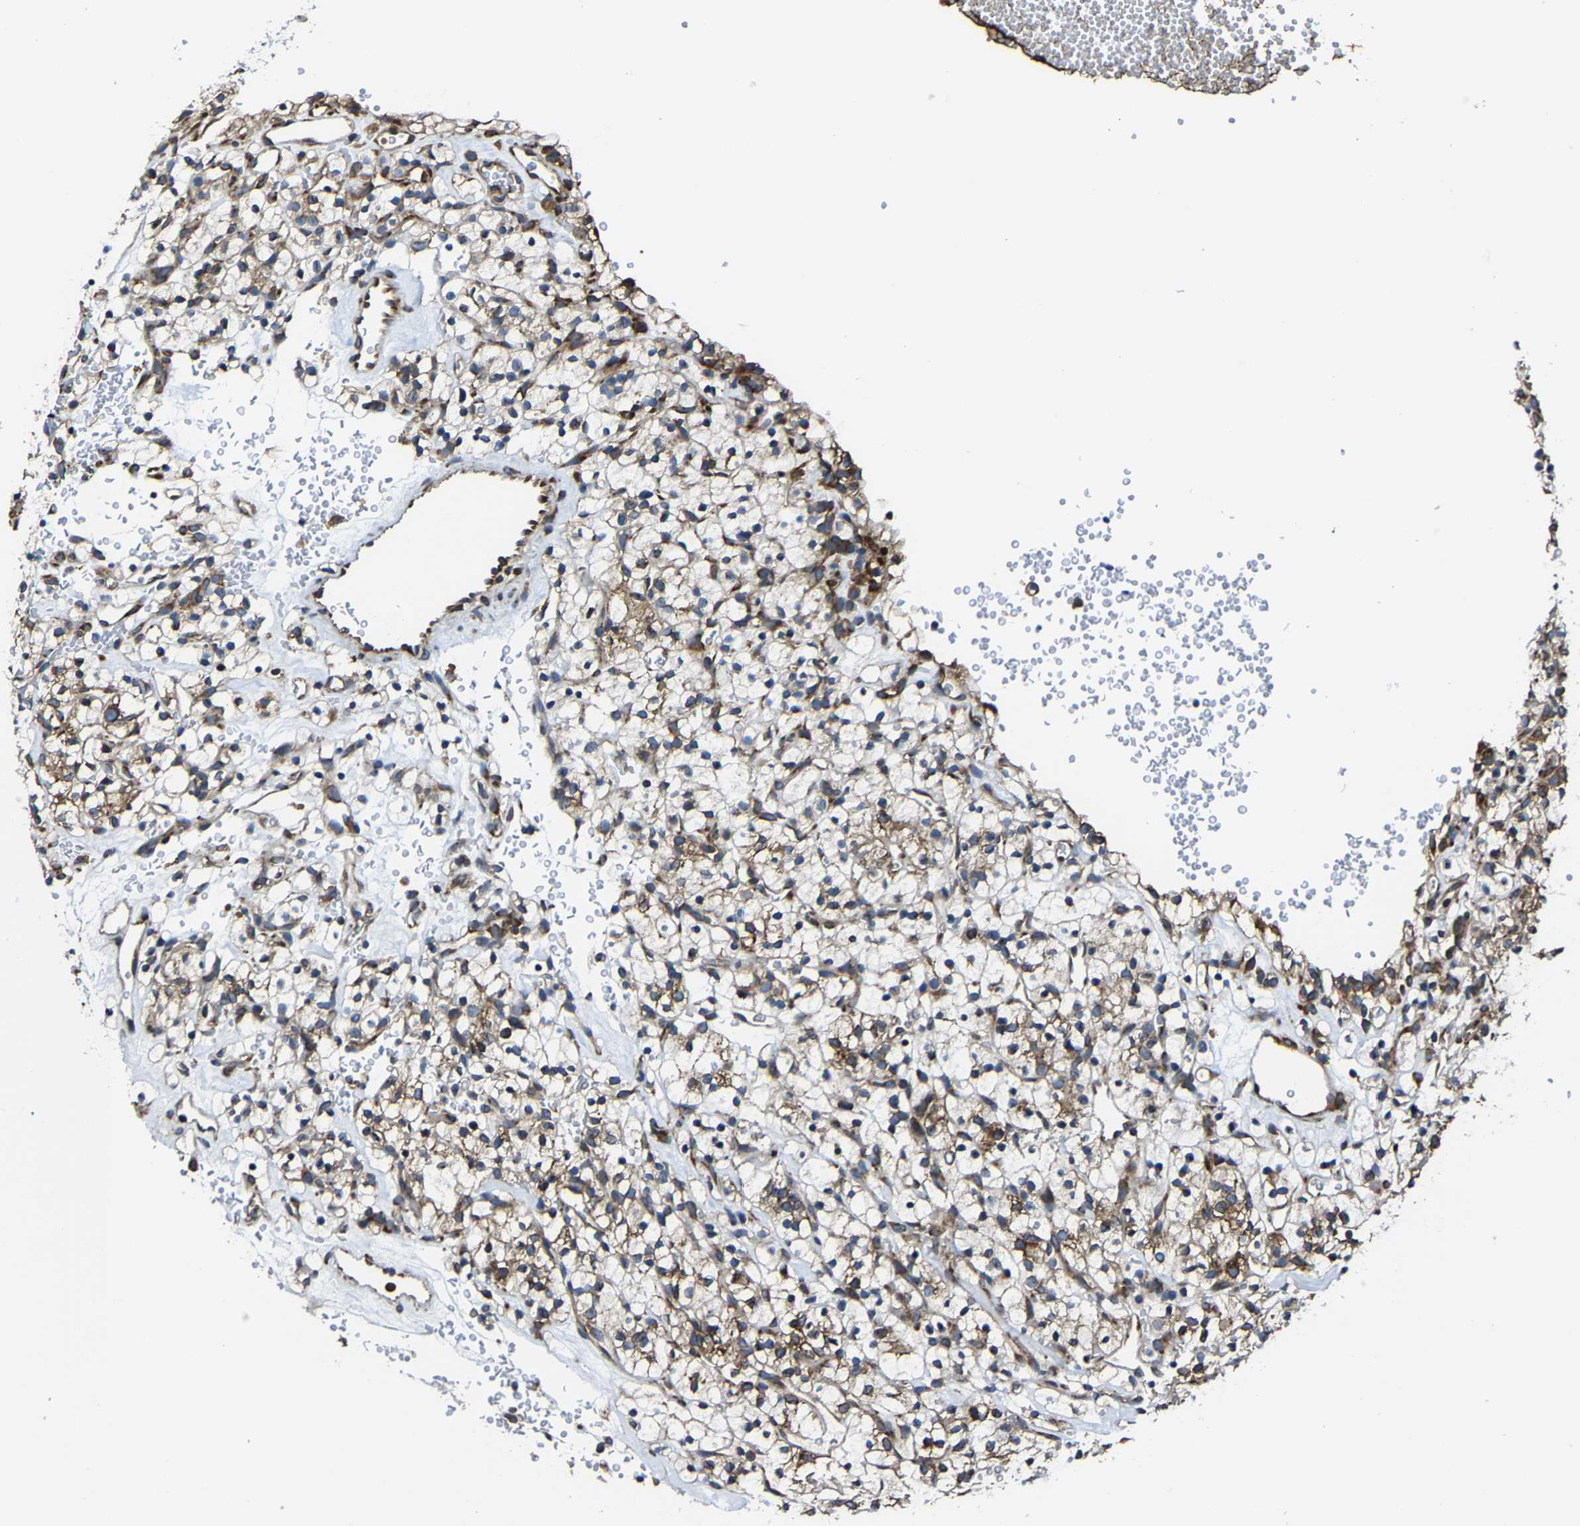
{"staining": {"intensity": "moderate", "quantity": ">75%", "location": "cytoplasmic/membranous"}, "tissue": "renal cancer", "cell_type": "Tumor cells", "image_type": "cancer", "snomed": [{"axis": "morphology", "description": "Adenocarcinoma, NOS"}, {"axis": "topography", "description": "Kidney"}], "caption": "Immunohistochemistry photomicrograph of neoplastic tissue: human renal cancer (adenocarcinoma) stained using immunohistochemistry (IHC) demonstrates medium levels of moderate protein expression localized specifically in the cytoplasmic/membranous of tumor cells, appearing as a cytoplasmic/membranous brown color.", "gene": "G3BP2", "patient": {"sex": "female", "age": 57}}